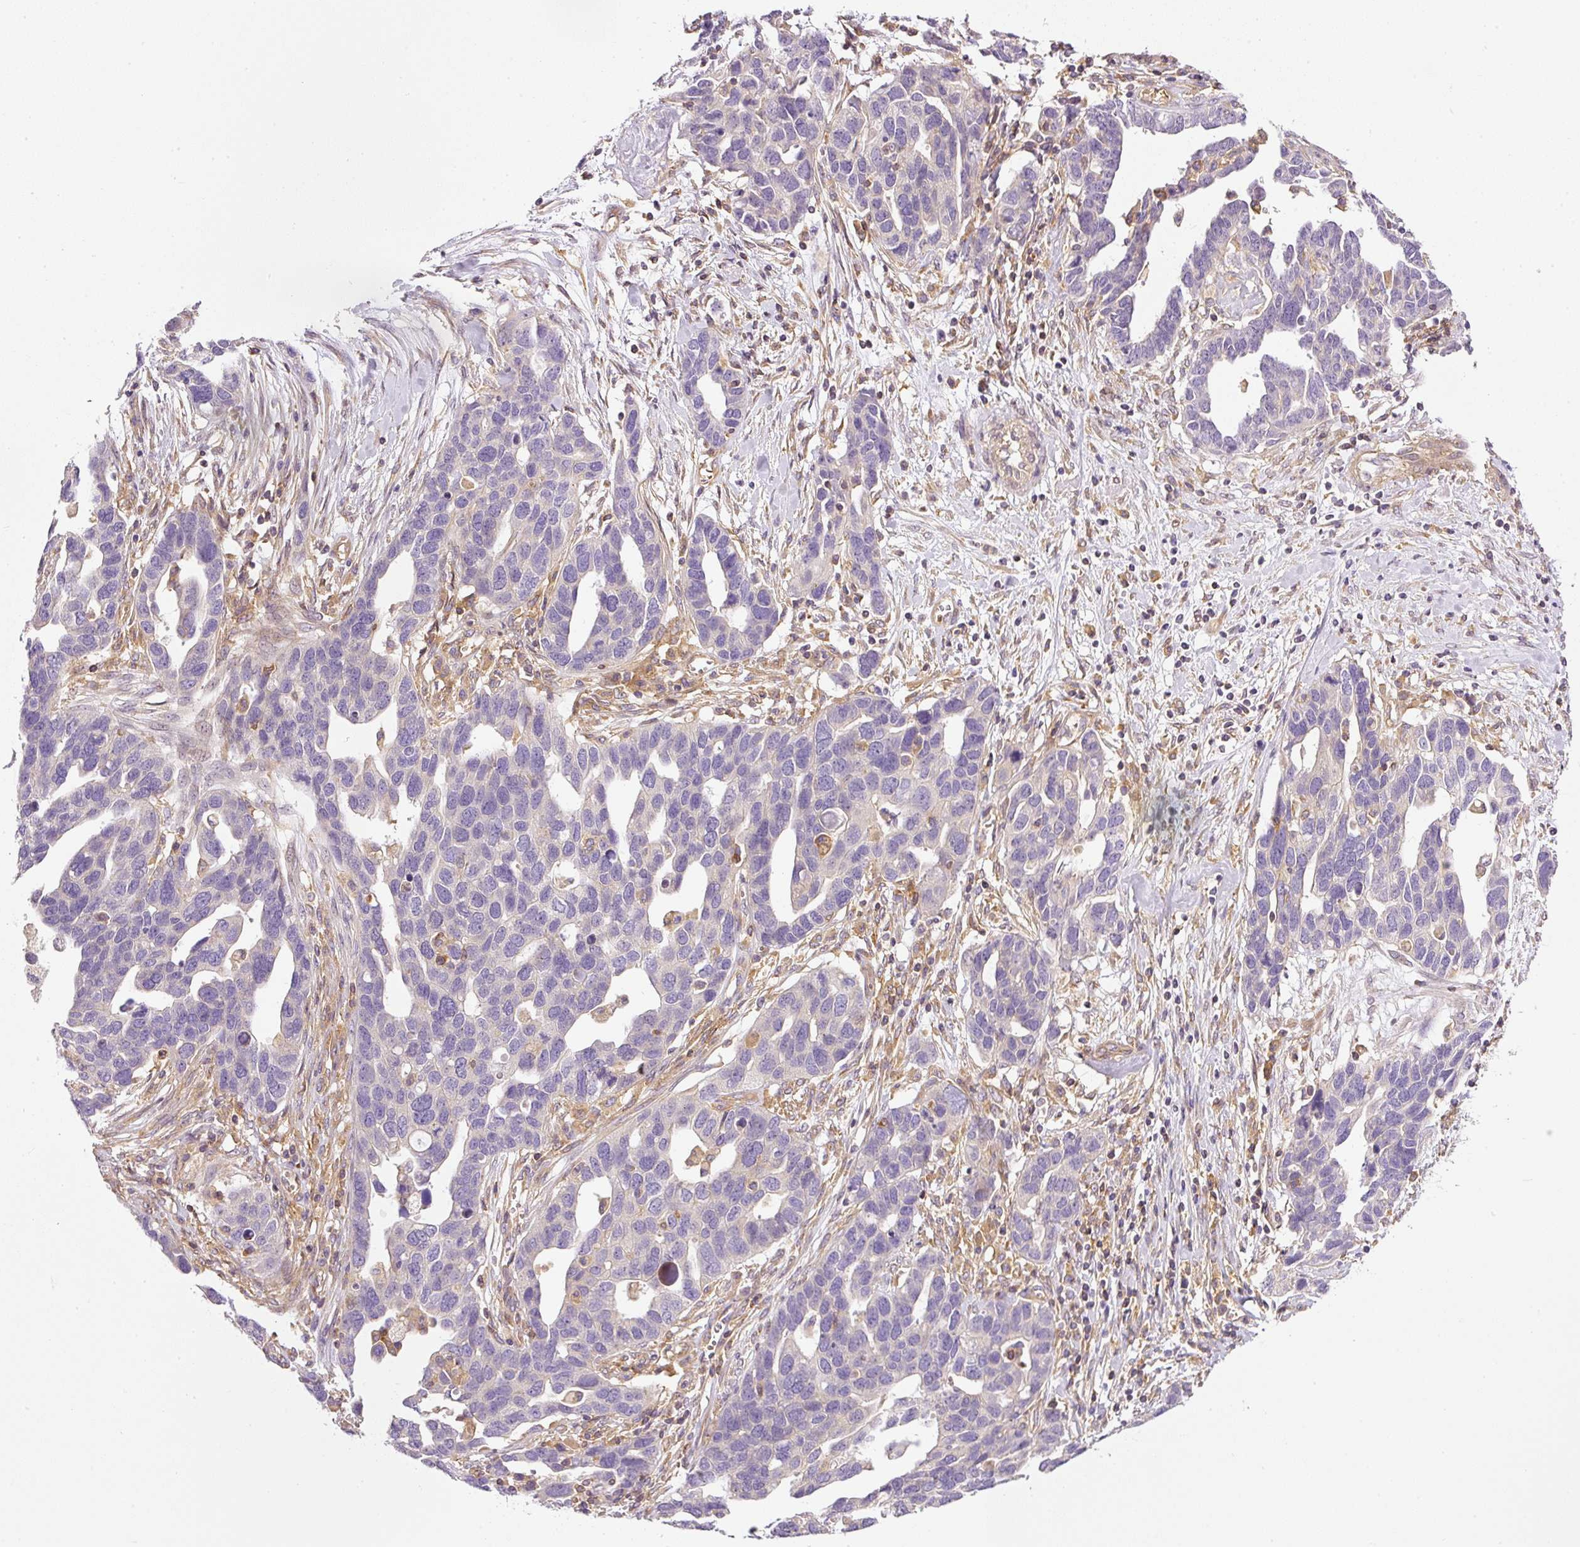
{"staining": {"intensity": "negative", "quantity": "none", "location": "none"}, "tissue": "ovarian cancer", "cell_type": "Tumor cells", "image_type": "cancer", "snomed": [{"axis": "morphology", "description": "Cystadenocarcinoma, serous, NOS"}, {"axis": "topography", "description": "Ovary"}], "caption": "Immunohistochemical staining of human ovarian serous cystadenocarcinoma reveals no significant staining in tumor cells.", "gene": "TBC1D2B", "patient": {"sex": "female", "age": 54}}